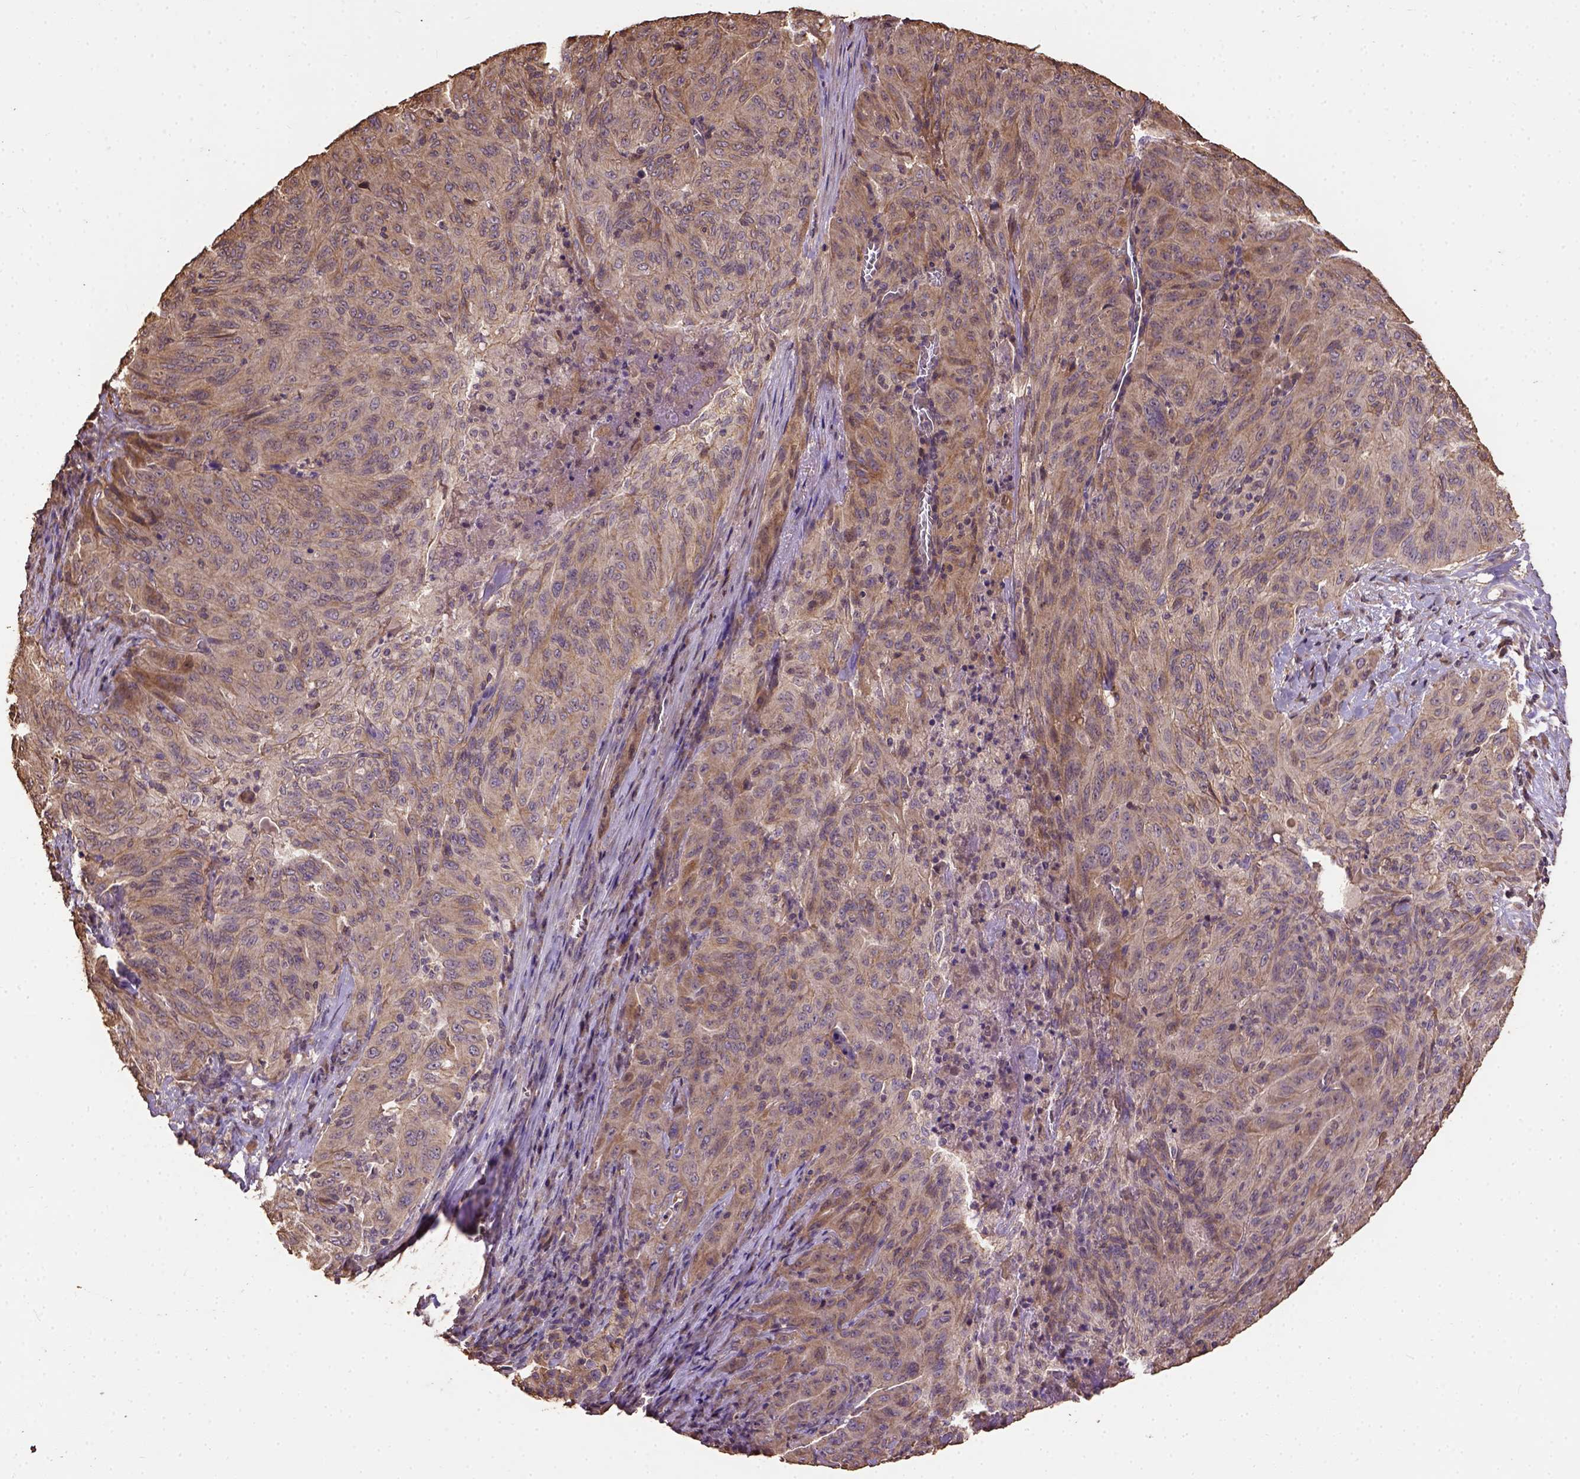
{"staining": {"intensity": "moderate", "quantity": "25%-75%", "location": "cytoplasmic/membranous"}, "tissue": "pancreatic cancer", "cell_type": "Tumor cells", "image_type": "cancer", "snomed": [{"axis": "morphology", "description": "Adenocarcinoma, NOS"}, {"axis": "topography", "description": "Pancreas"}], "caption": "Brown immunohistochemical staining in adenocarcinoma (pancreatic) shows moderate cytoplasmic/membranous expression in approximately 25%-75% of tumor cells.", "gene": "ATP1B3", "patient": {"sex": "male", "age": 63}}